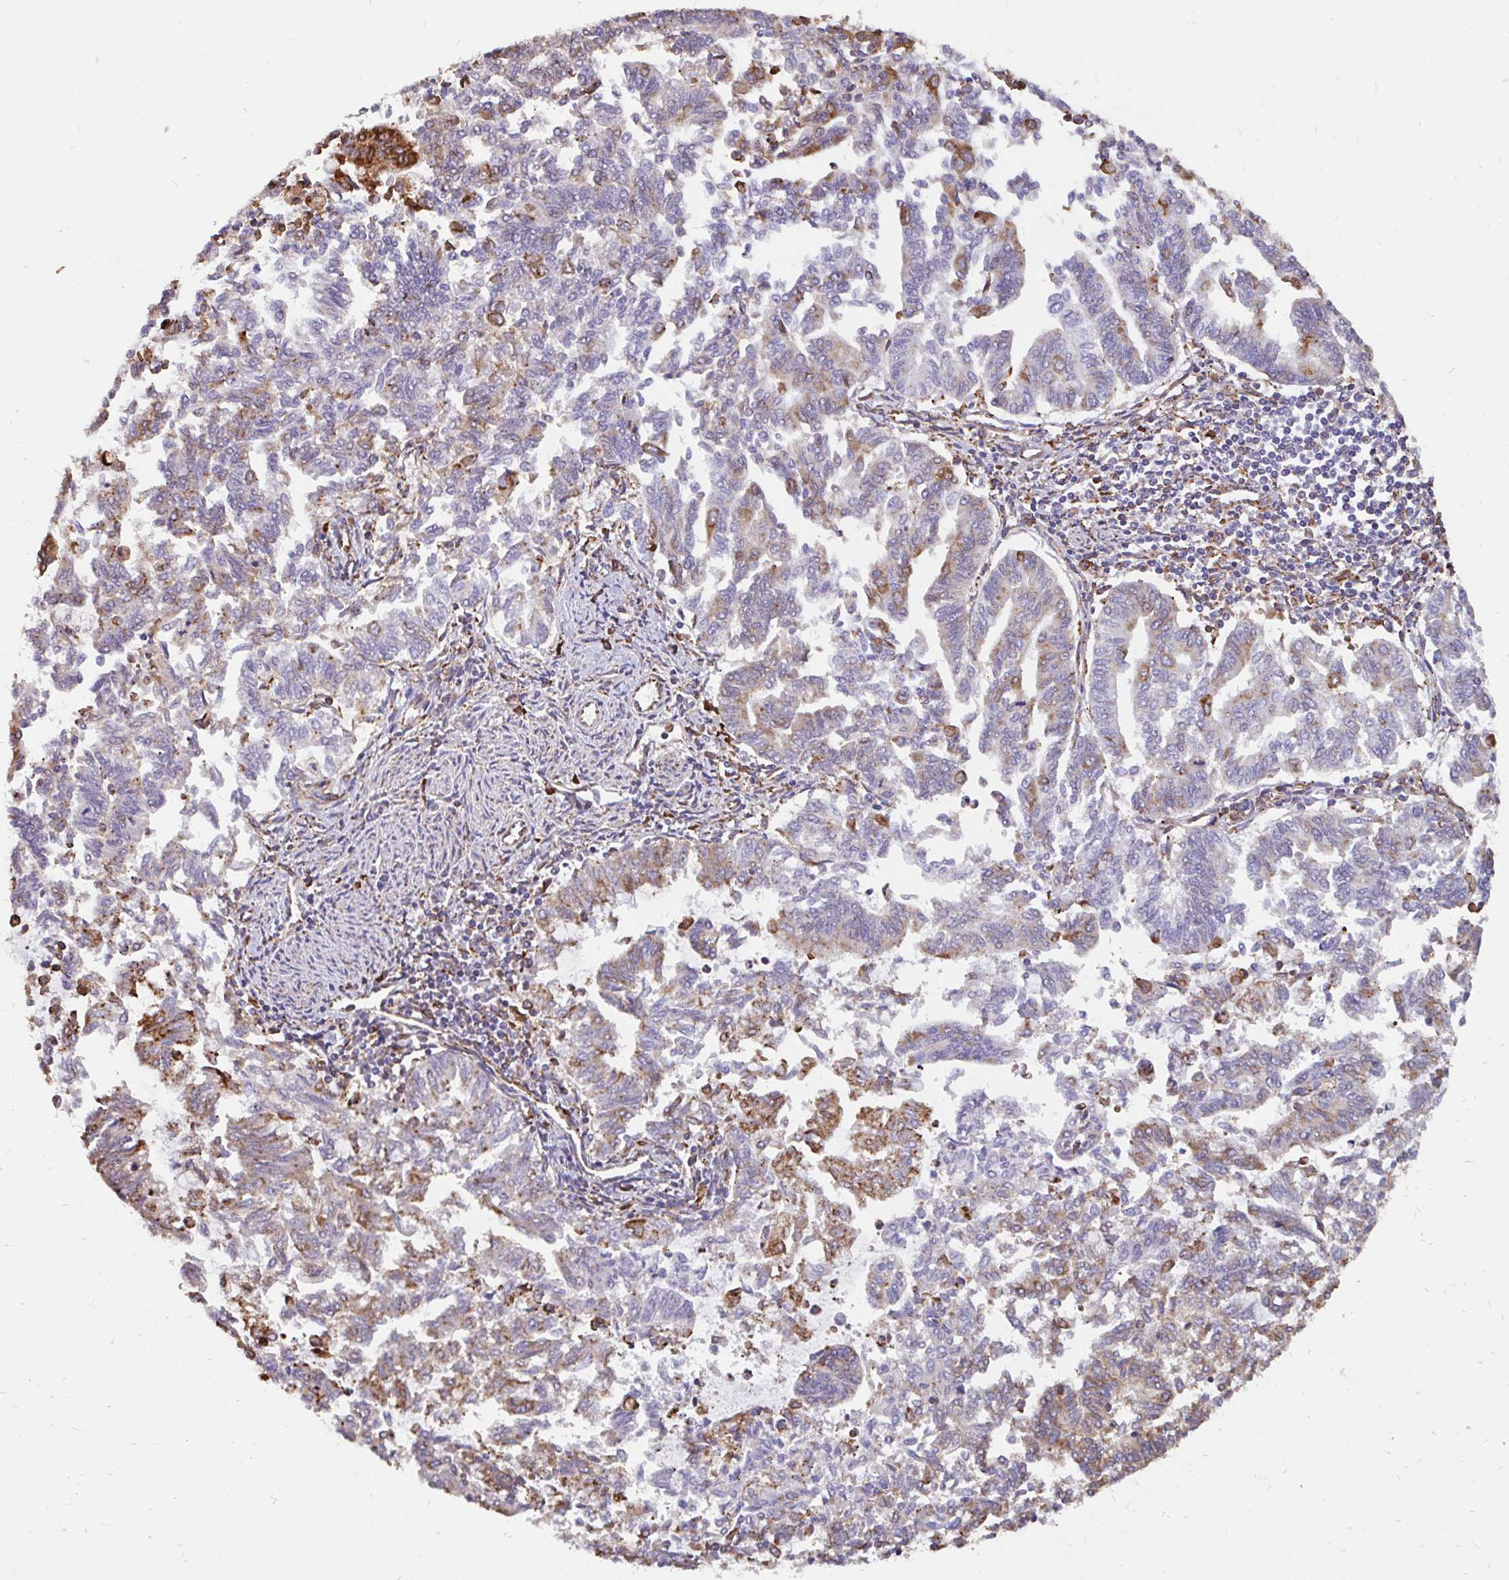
{"staining": {"intensity": "moderate", "quantity": "25%-75%", "location": "cytoplasmic/membranous"}, "tissue": "endometrial cancer", "cell_type": "Tumor cells", "image_type": "cancer", "snomed": [{"axis": "morphology", "description": "Adenocarcinoma, NOS"}, {"axis": "topography", "description": "Endometrium"}], "caption": "Human endometrial cancer (adenocarcinoma) stained with a brown dye displays moderate cytoplasmic/membranous positive expression in approximately 25%-75% of tumor cells.", "gene": "EML5", "patient": {"sex": "female", "age": 79}}